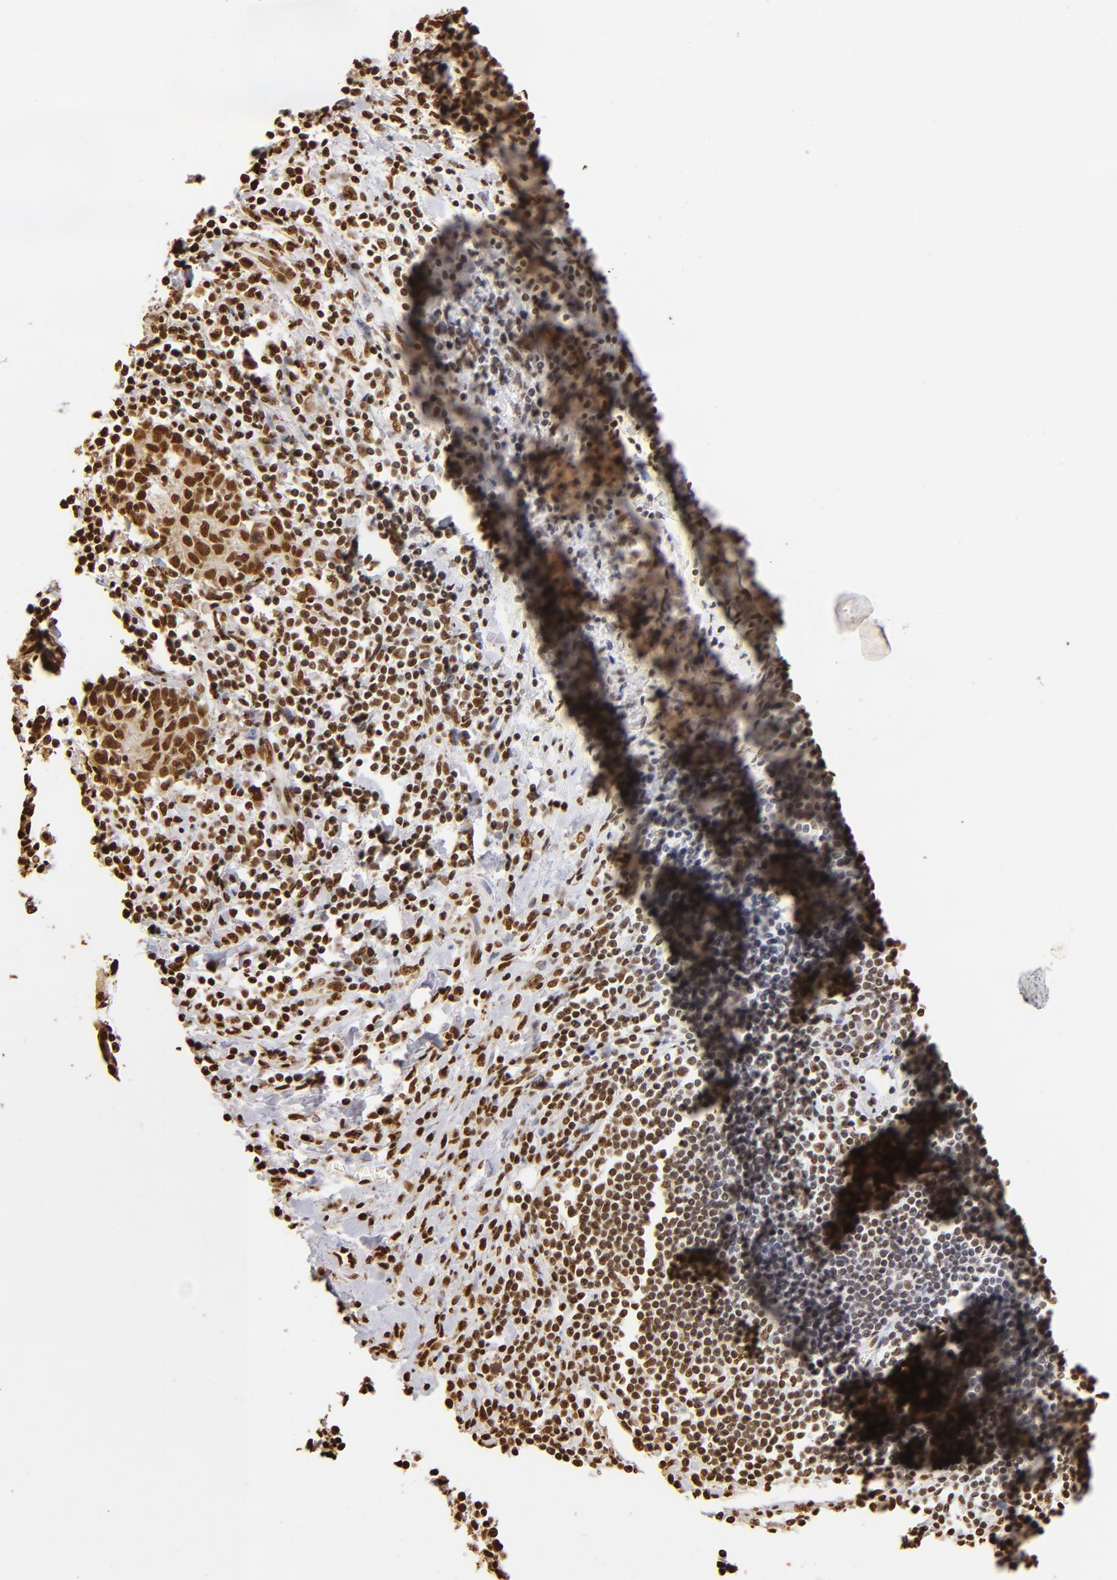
{"staining": {"intensity": "strong", "quantity": ">75%", "location": "nuclear"}, "tissue": "liver cancer", "cell_type": "Tumor cells", "image_type": "cancer", "snomed": [{"axis": "morphology", "description": "Cholangiocarcinoma"}, {"axis": "topography", "description": "Liver"}], "caption": "The histopathology image demonstrates a brown stain indicating the presence of a protein in the nuclear of tumor cells in liver cancer (cholangiocarcinoma).", "gene": "ILF3", "patient": {"sex": "male", "age": 57}}